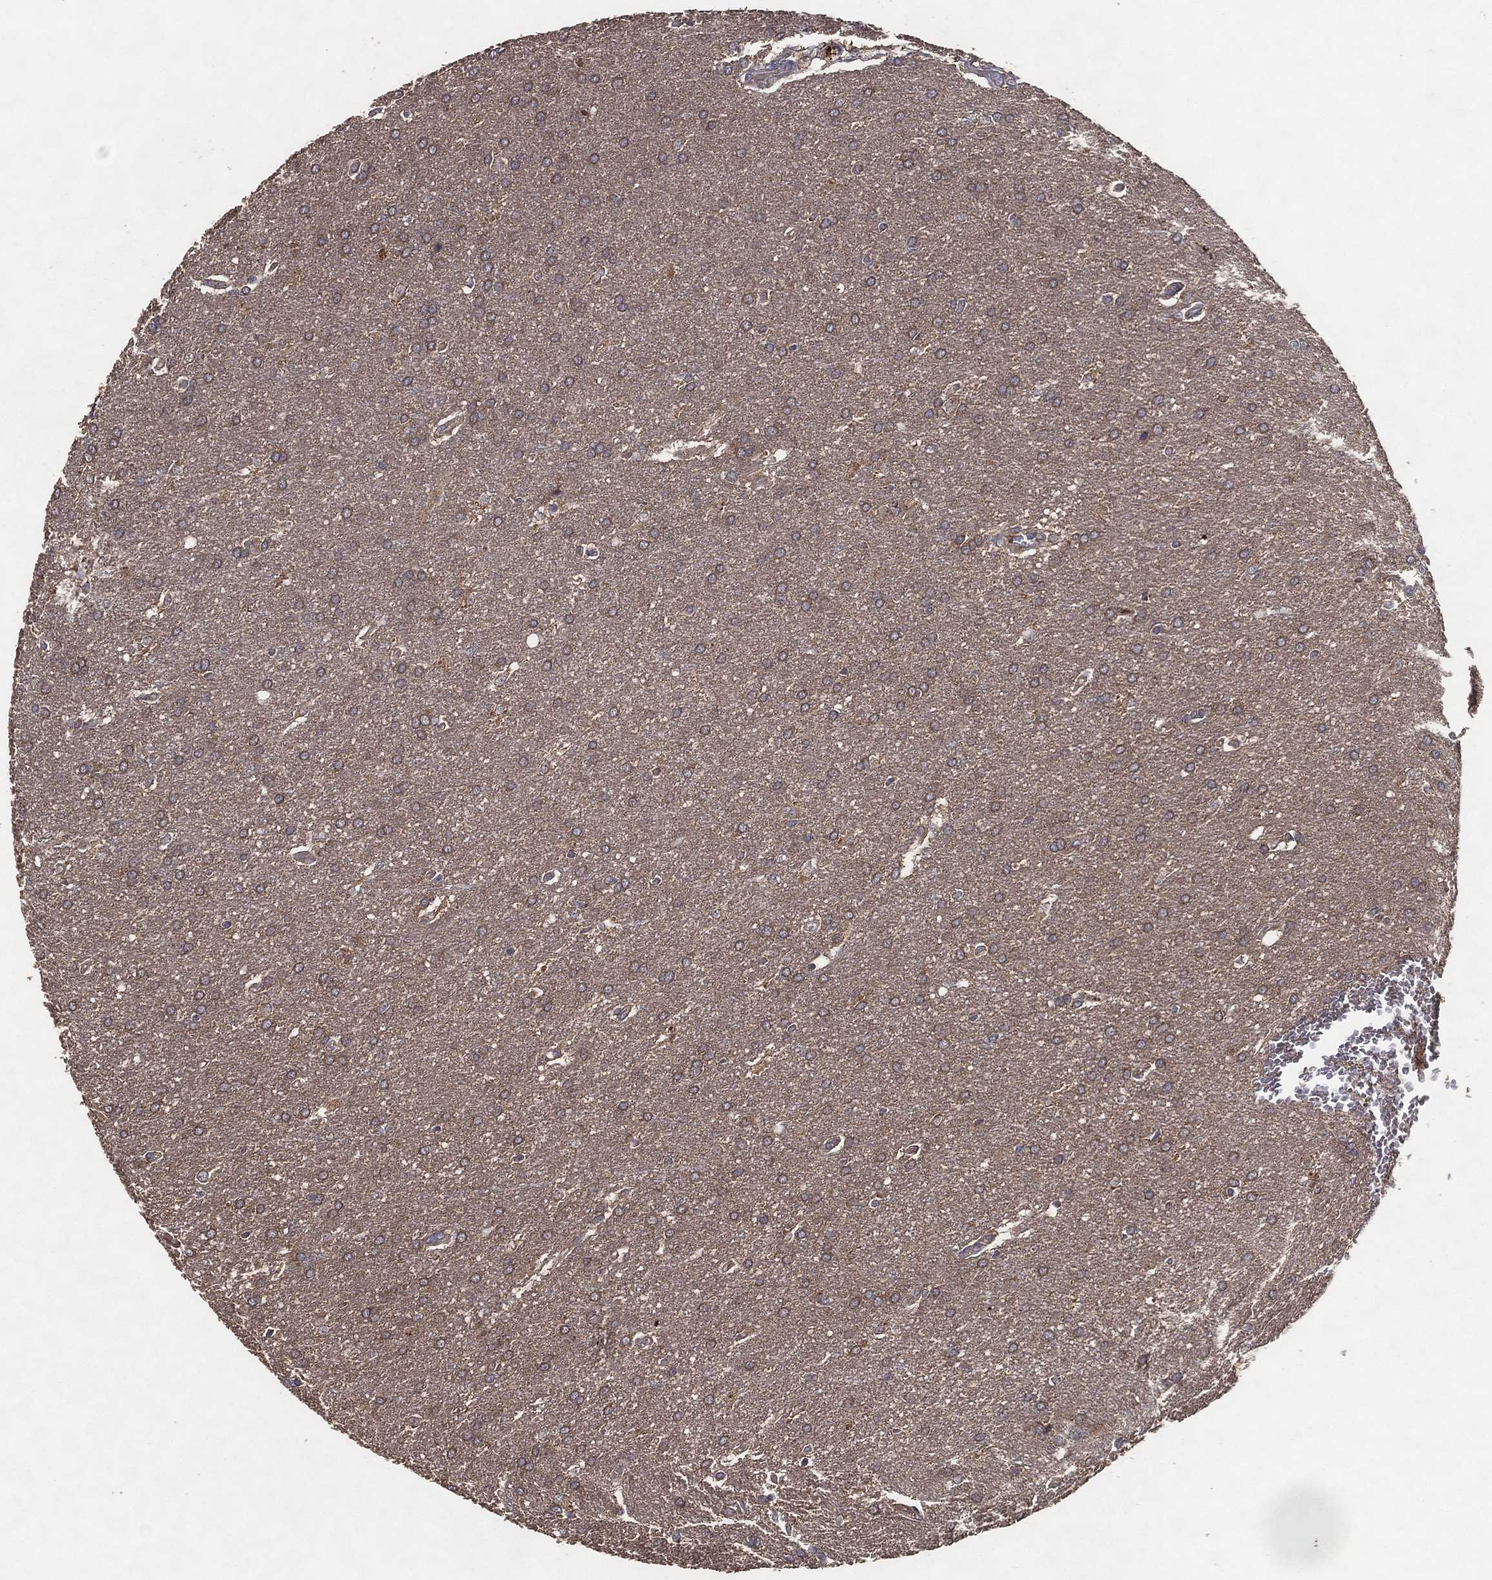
{"staining": {"intensity": "weak", "quantity": "<25%", "location": "cytoplasmic/membranous"}, "tissue": "glioma", "cell_type": "Tumor cells", "image_type": "cancer", "snomed": [{"axis": "morphology", "description": "Glioma, malignant, Low grade"}, {"axis": "topography", "description": "Brain"}], "caption": "An image of glioma stained for a protein shows no brown staining in tumor cells. (Immunohistochemistry (ihc), brightfield microscopy, high magnification).", "gene": "MT-ND1", "patient": {"sex": "female", "age": 32}}